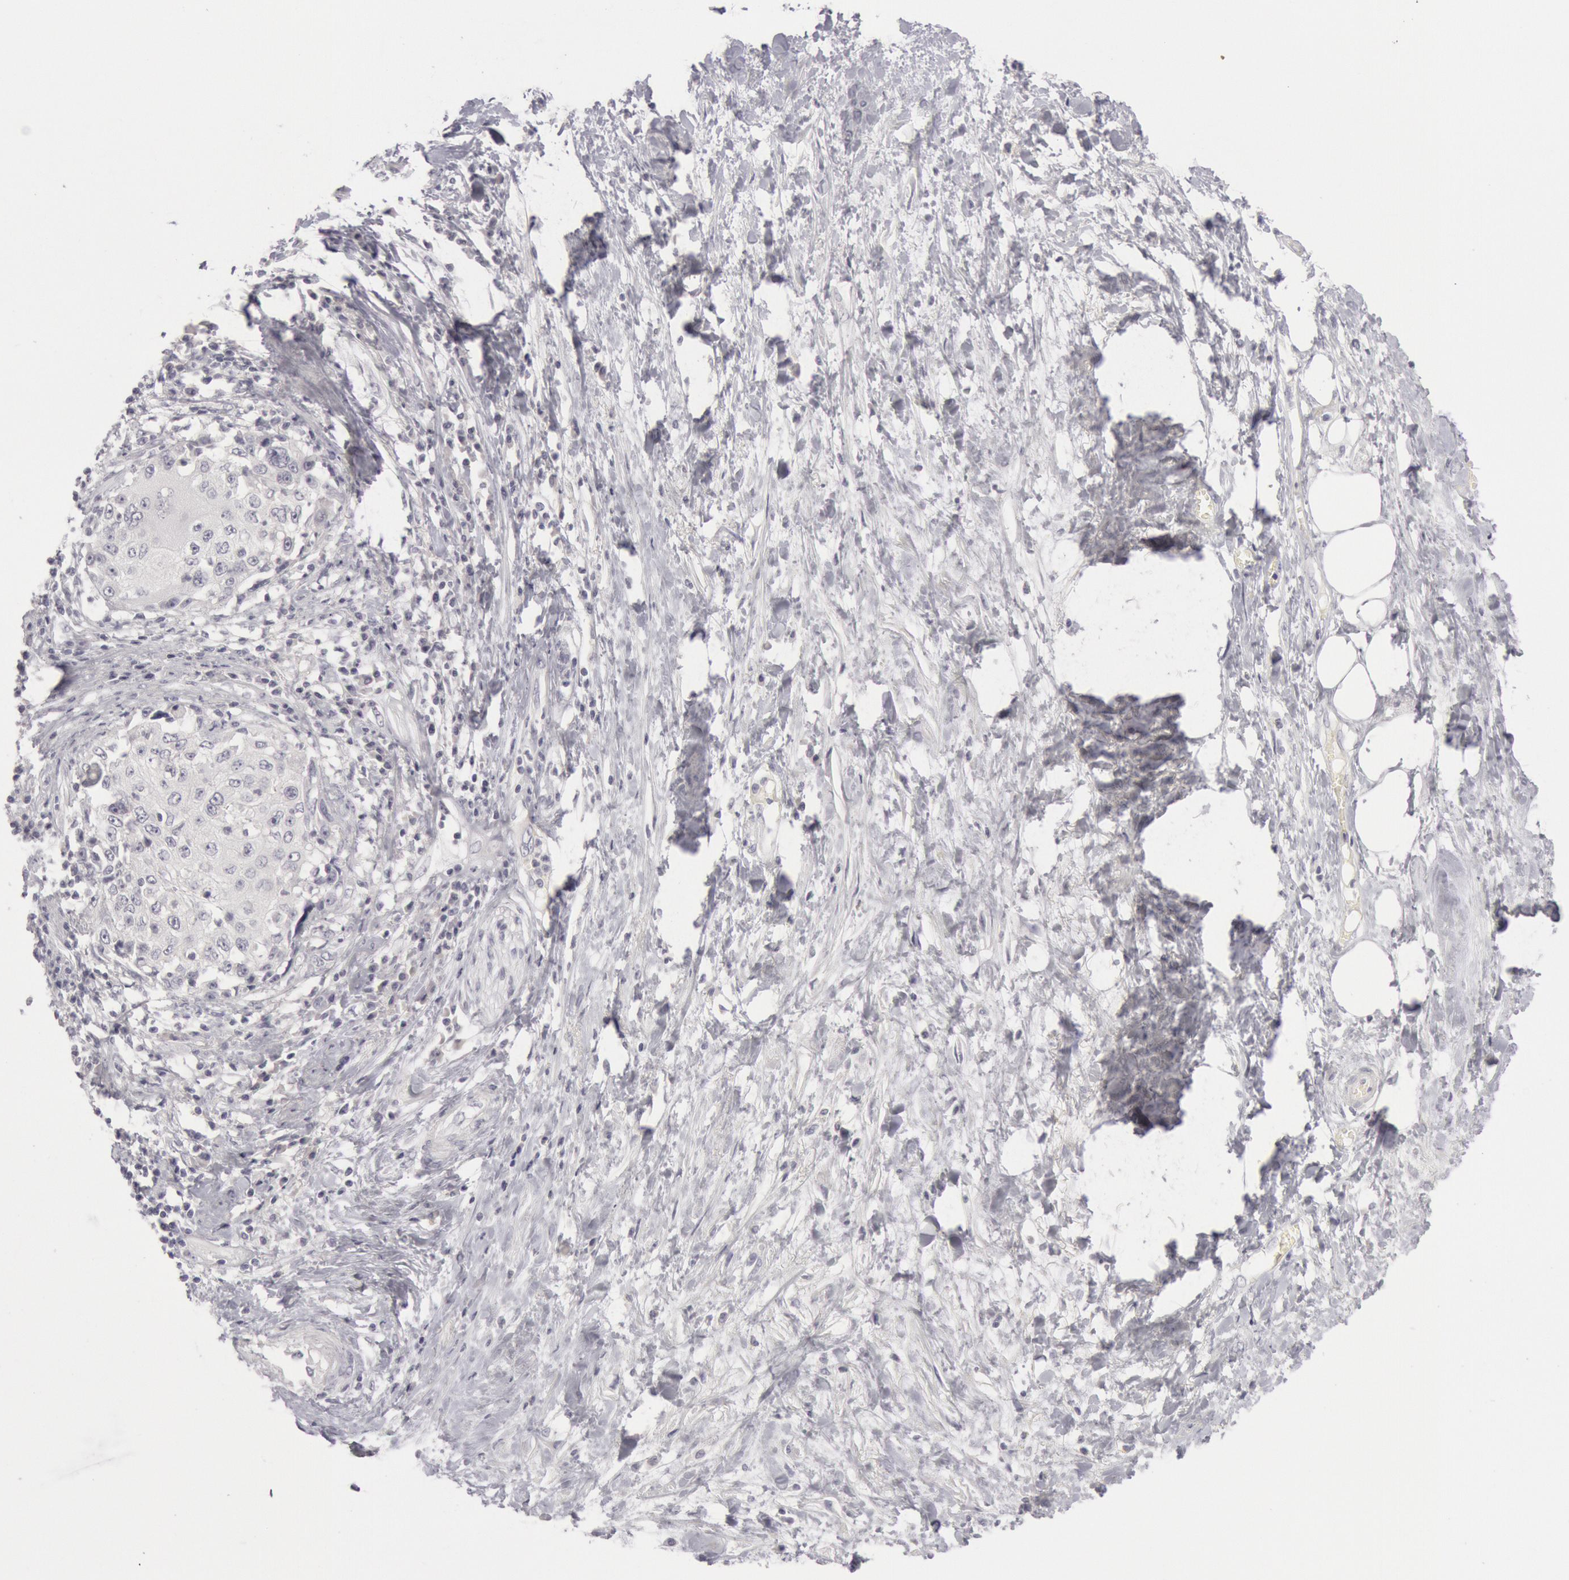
{"staining": {"intensity": "negative", "quantity": "none", "location": "none"}, "tissue": "cervical cancer", "cell_type": "Tumor cells", "image_type": "cancer", "snomed": [{"axis": "morphology", "description": "Squamous cell carcinoma, NOS"}, {"axis": "topography", "description": "Cervix"}], "caption": "This is an immunohistochemistry (IHC) micrograph of cervical squamous cell carcinoma. There is no positivity in tumor cells.", "gene": "KRT16", "patient": {"sex": "female", "age": 57}}